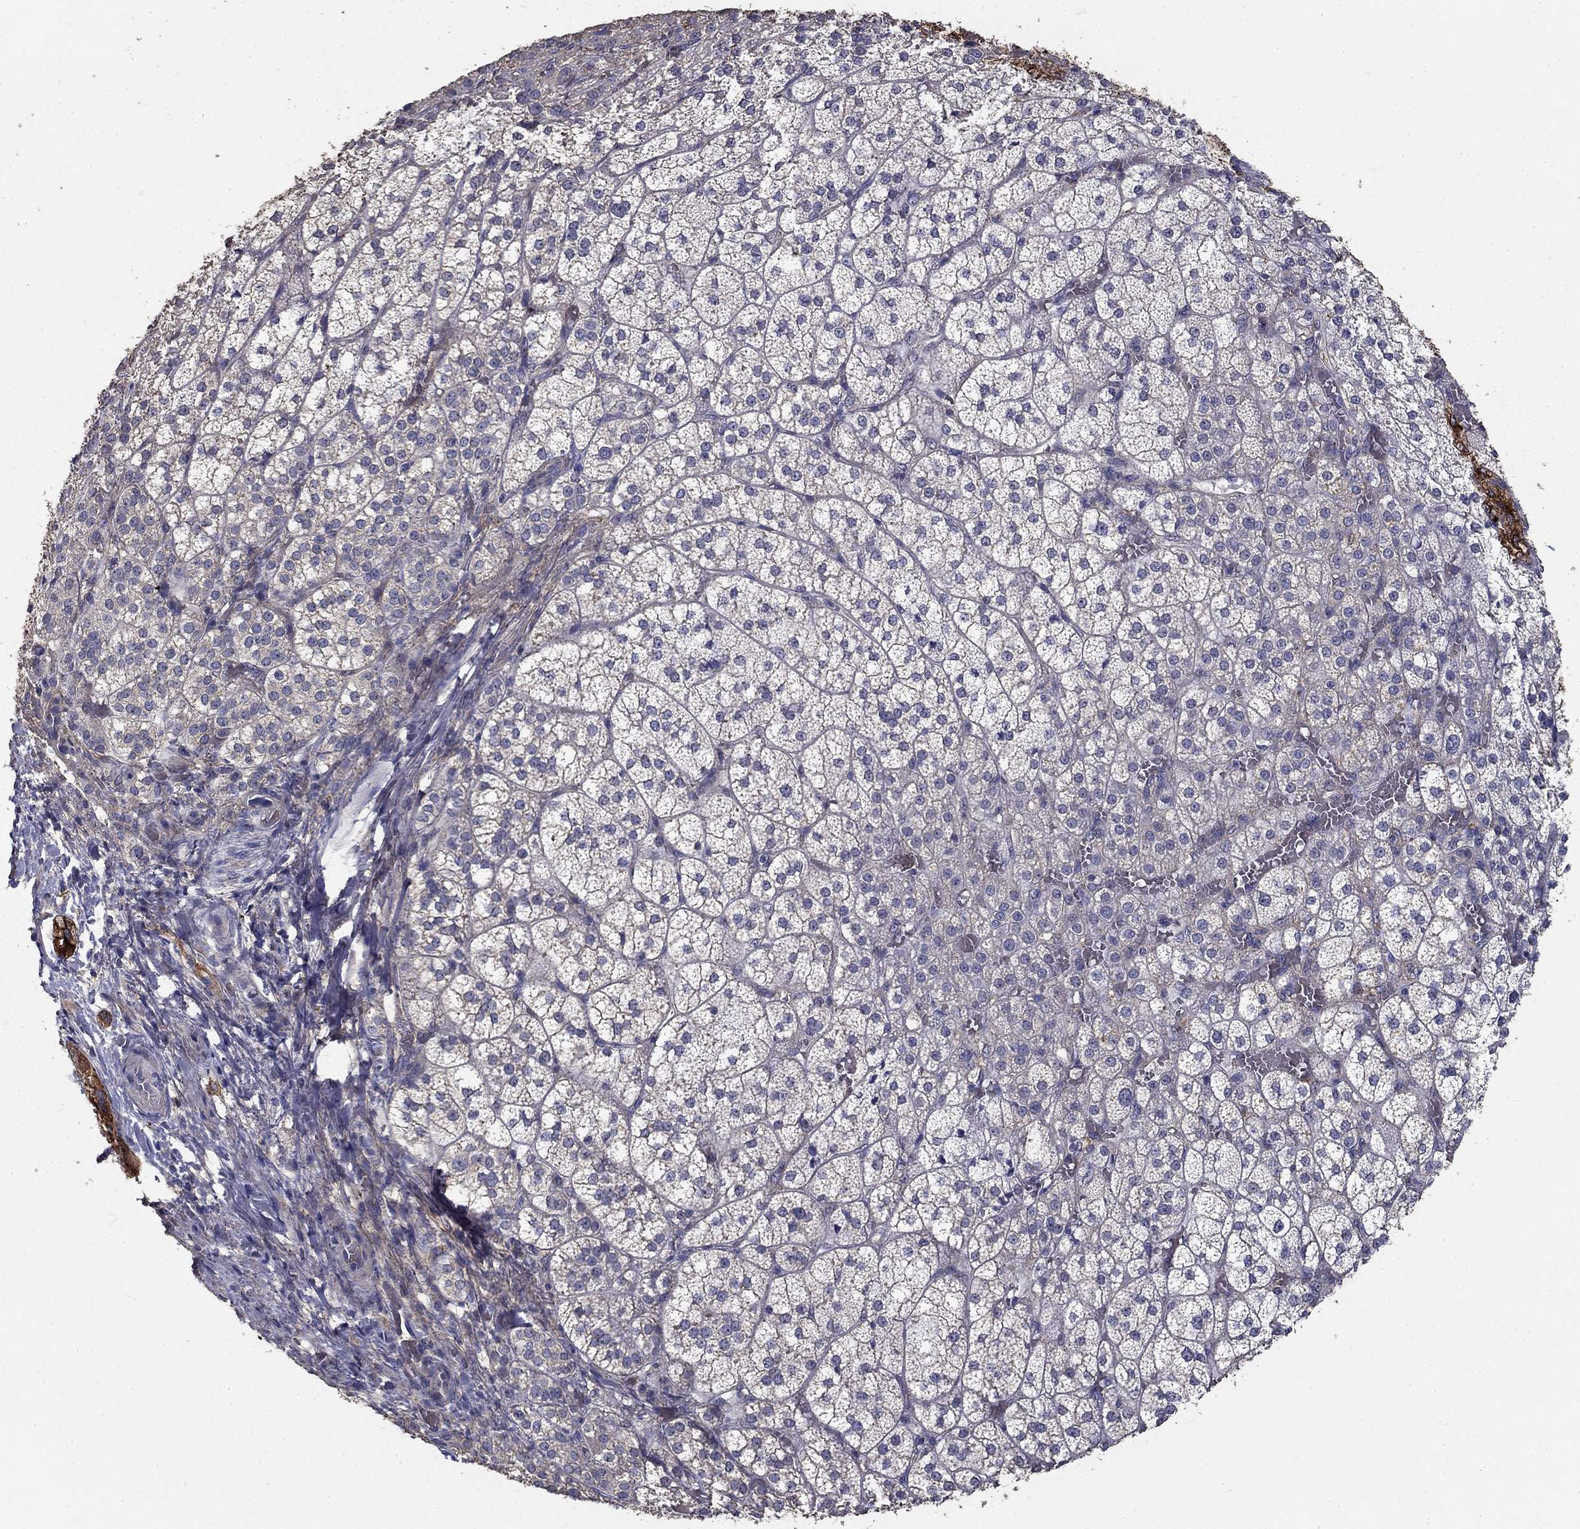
{"staining": {"intensity": "weak", "quantity": "<25%", "location": "cytoplasmic/membranous"}, "tissue": "adrenal gland", "cell_type": "Glandular cells", "image_type": "normal", "snomed": [{"axis": "morphology", "description": "Normal tissue, NOS"}, {"axis": "topography", "description": "Adrenal gland"}], "caption": "A photomicrograph of adrenal gland stained for a protein exhibits no brown staining in glandular cells. (DAB immunohistochemistry with hematoxylin counter stain).", "gene": "MPP2", "patient": {"sex": "female", "age": 60}}